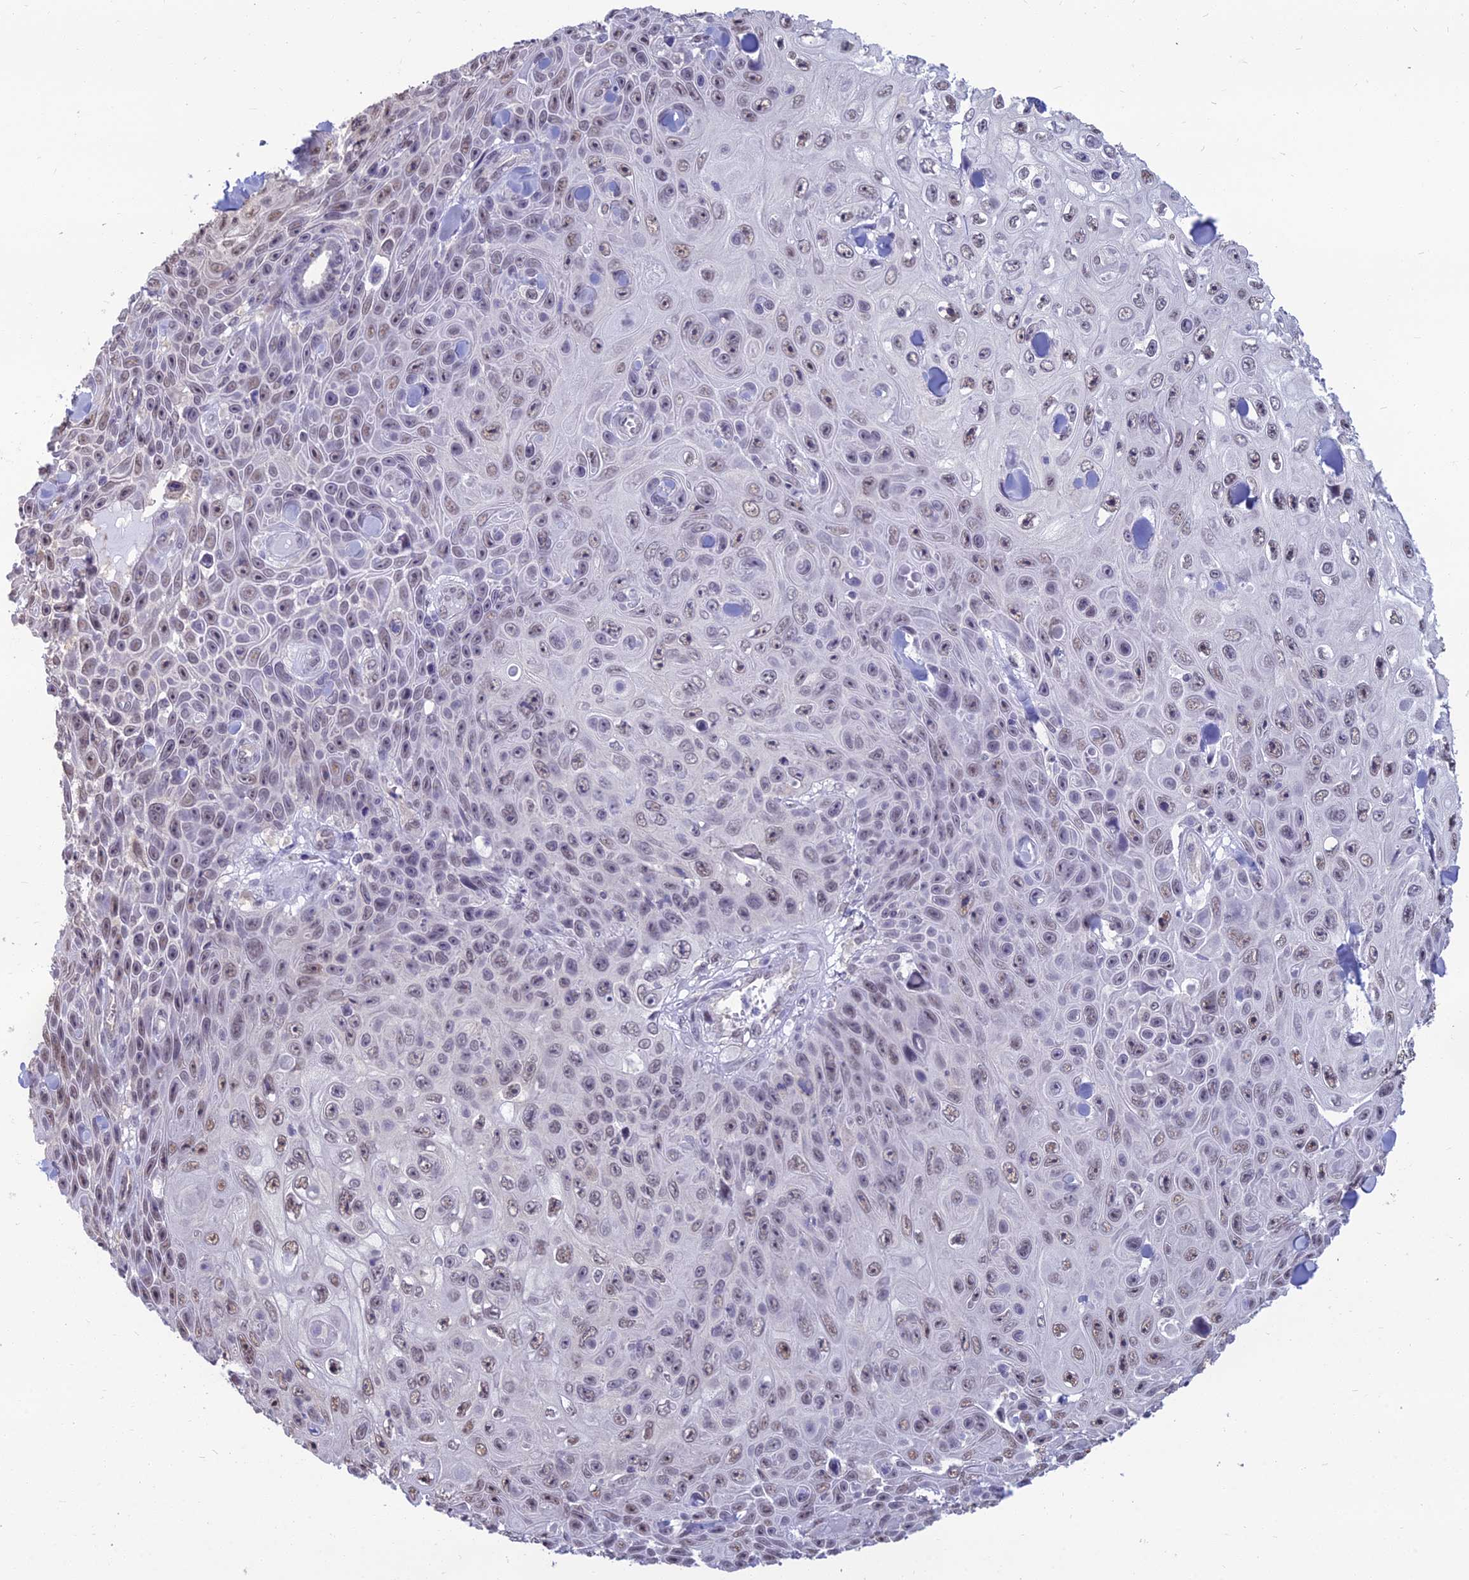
{"staining": {"intensity": "weak", "quantity": "25%-75%", "location": "nuclear"}, "tissue": "skin cancer", "cell_type": "Tumor cells", "image_type": "cancer", "snomed": [{"axis": "morphology", "description": "Squamous cell carcinoma, NOS"}, {"axis": "topography", "description": "Skin"}], "caption": "IHC (DAB (3,3'-diaminobenzidine)) staining of human skin squamous cell carcinoma displays weak nuclear protein positivity in approximately 25%-75% of tumor cells.", "gene": "SRSF7", "patient": {"sex": "male", "age": 82}}